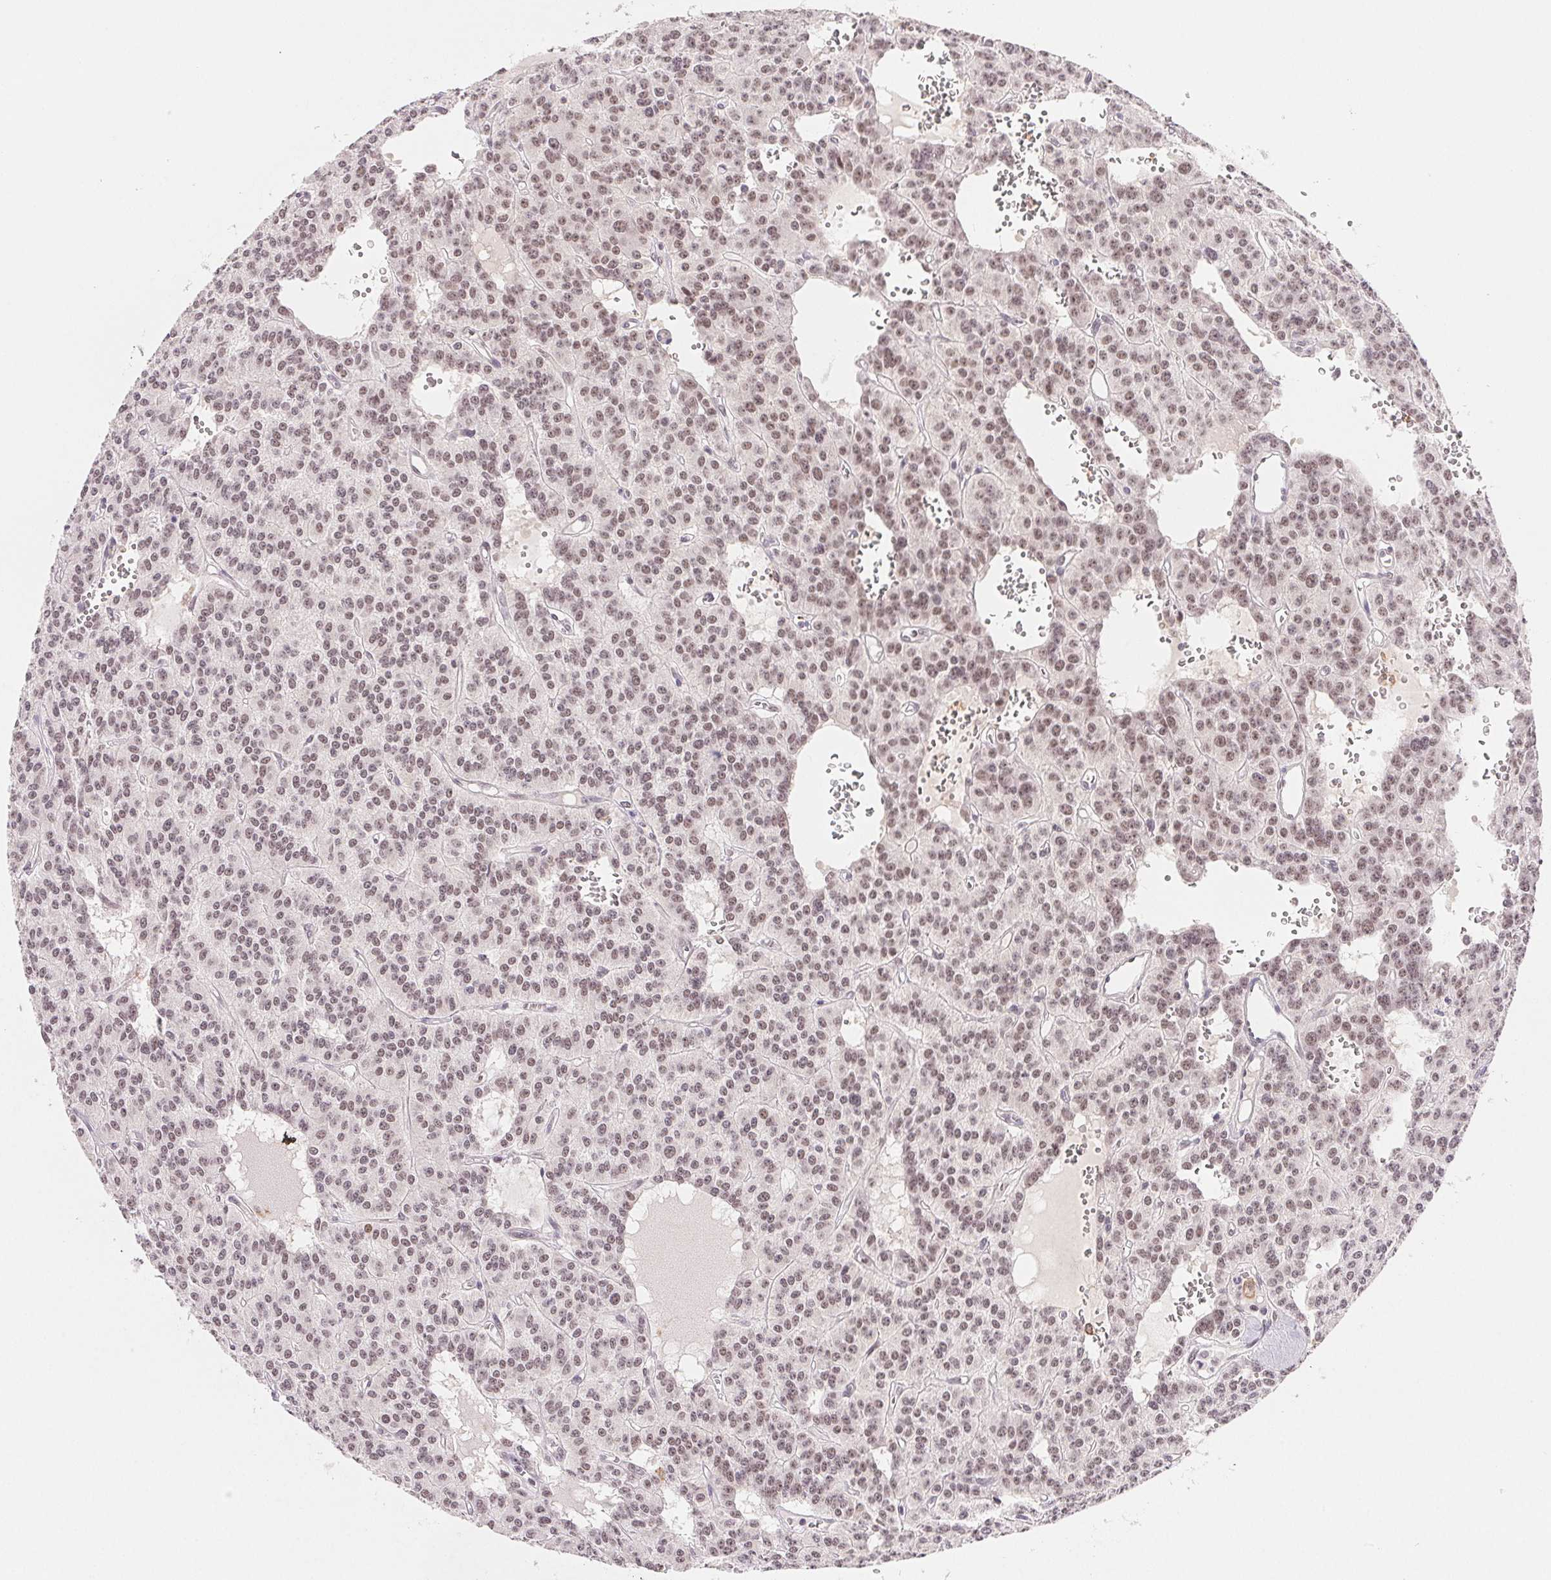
{"staining": {"intensity": "moderate", "quantity": "25%-75%", "location": "nuclear"}, "tissue": "carcinoid", "cell_type": "Tumor cells", "image_type": "cancer", "snomed": [{"axis": "morphology", "description": "Carcinoid, malignant, NOS"}, {"axis": "topography", "description": "Lung"}], "caption": "Protein expression analysis of malignant carcinoid exhibits moderate nuclear expression in approximately 25%-75% of tumor cells. Nuclei are stained in blue.", "gene": "PRPF18", "patient": {"sex": "female", "age": 71}}